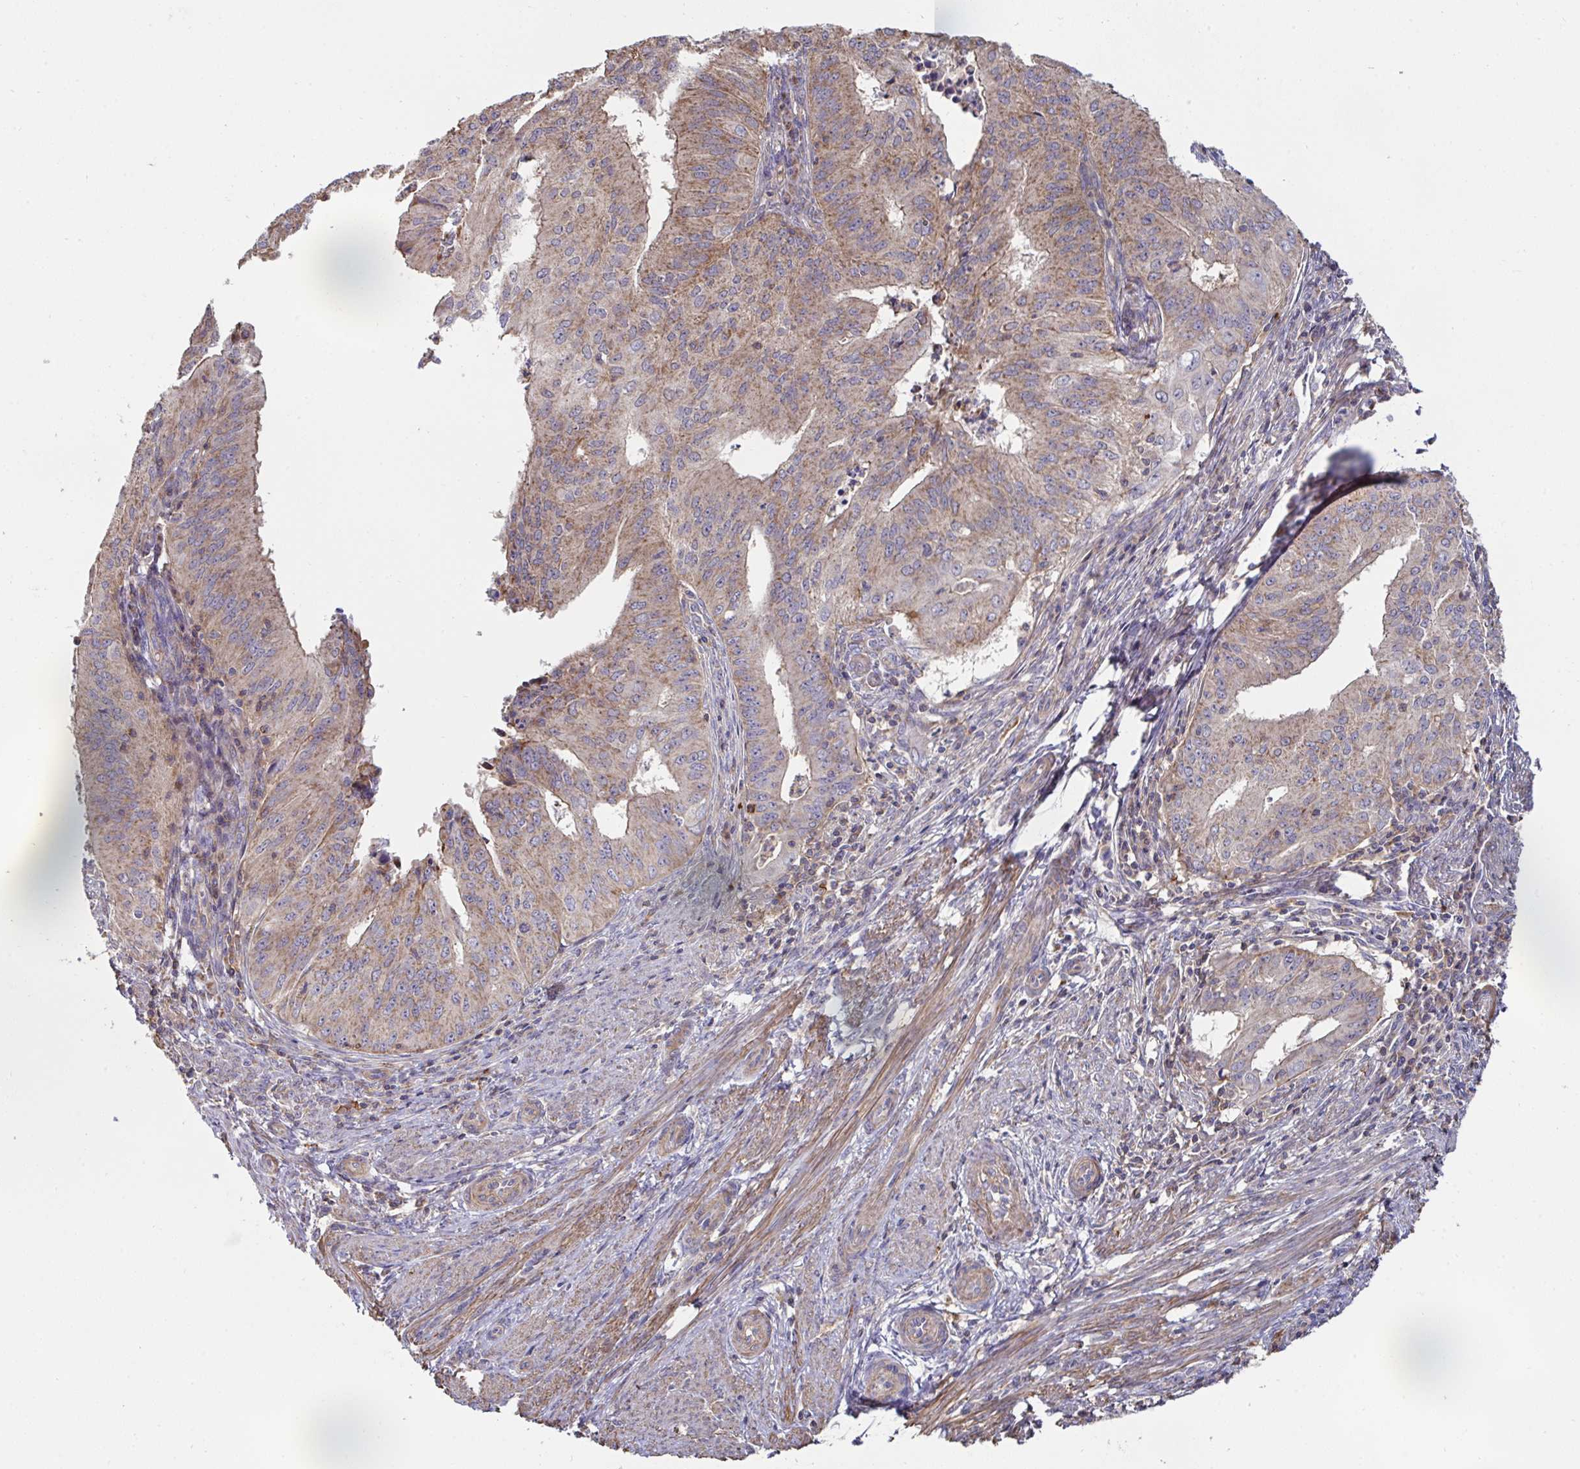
{"staining": {"intensity": "moderate", "quantity": "25%-75%", "location": "cytoplasmic/membranous"}, "tissue": "endometrial cancer", "cell_type": "Tumor cells", "image_type": "cancer", "snomed": [{"axis": "morphology", "description": "Adenocarcinoma, NOS"}, {"axis": "topography", "description": "Endometrium"}], "caption": "Protein analysis of endometrial adenocarcinoma tissue reveals moderate cytoplasmic/membranous expression in about 25%-75% of tumor cells.", "gene": "DZANK1", "patient": {"sex": "female", "age": 50}}